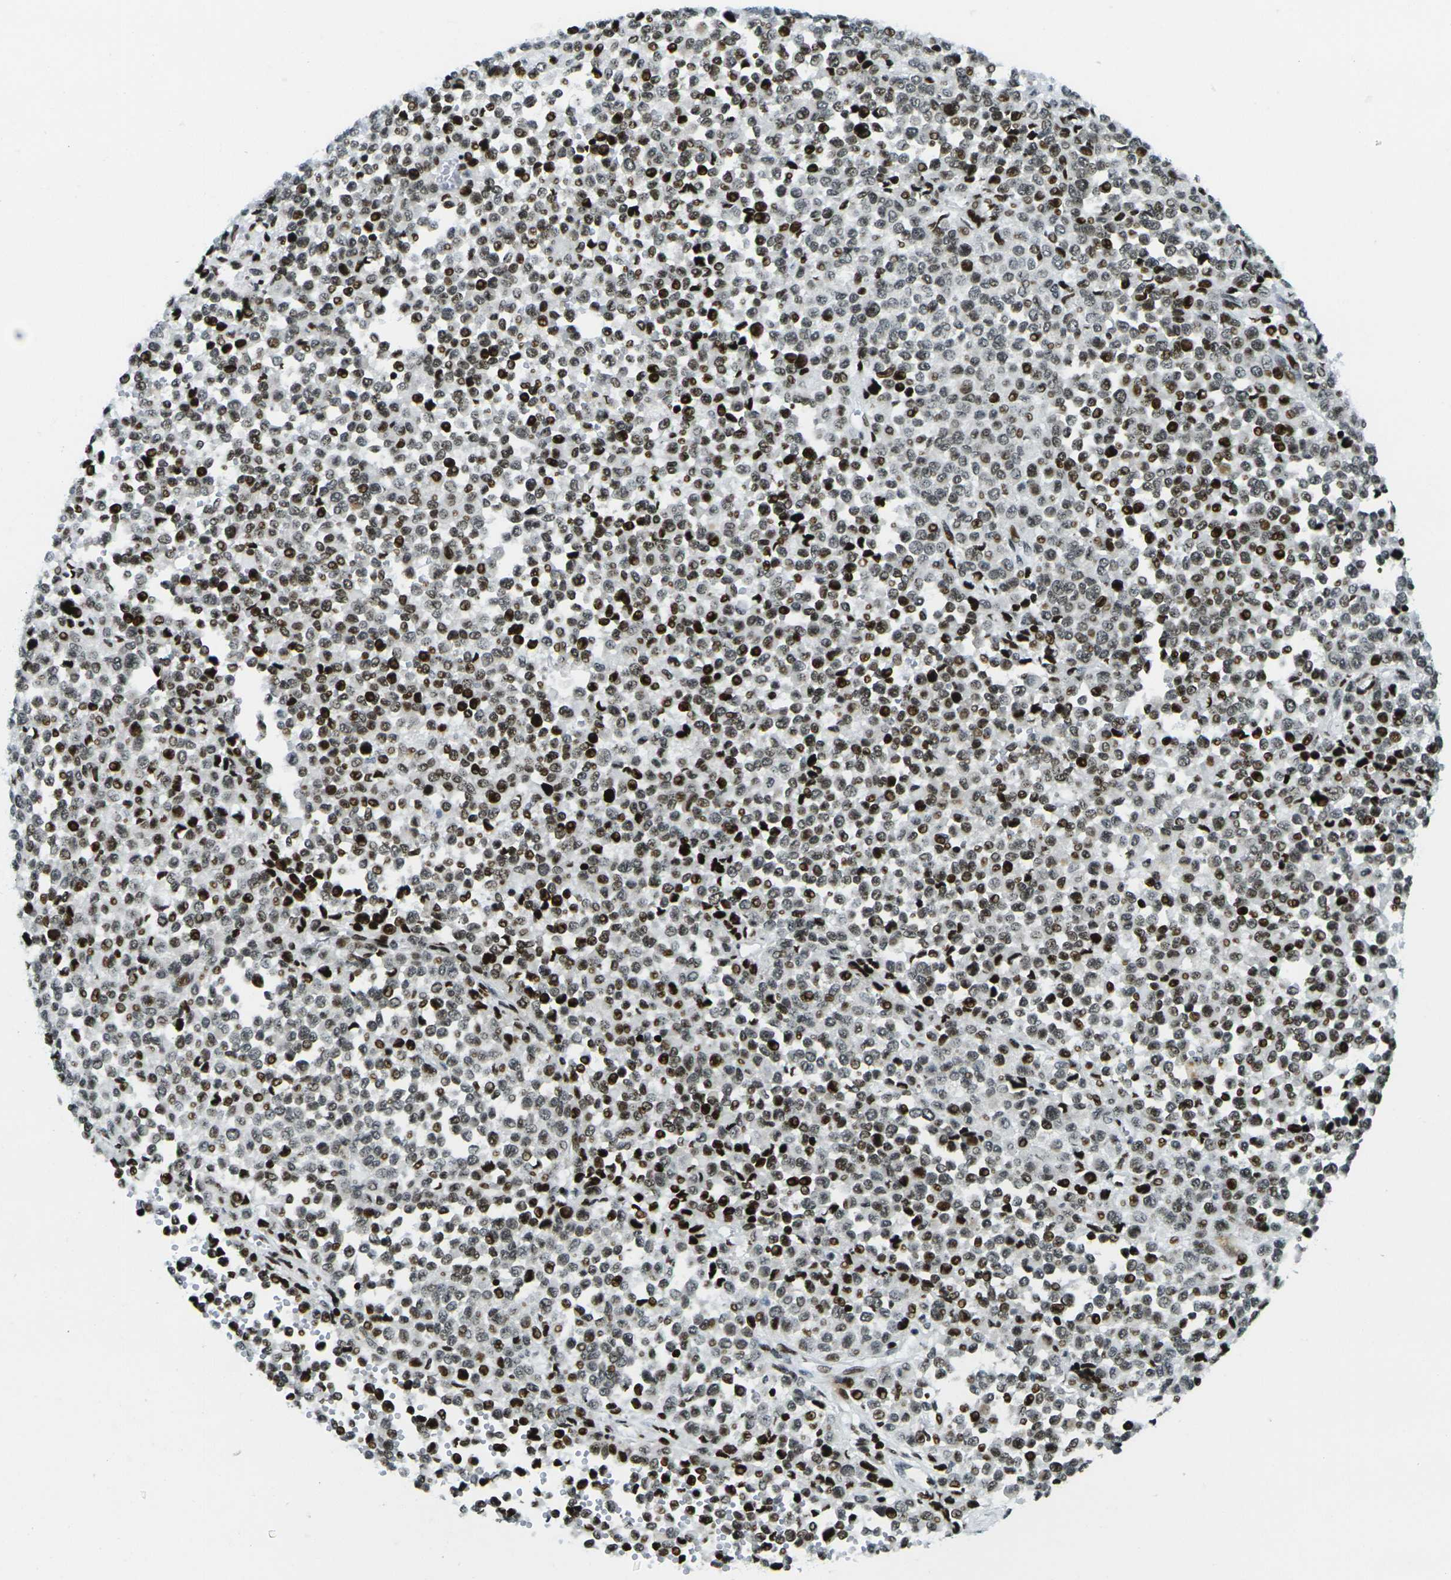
{"staining": {"intensity": "moderate", "quantity": ">75%", "location": "nuclear"}, "tissue": "melanoma", "cell_type": "Tumor cells", "image_type": "cancer", "snomed": [{"axis": "morphology", "description": "Malignant melanoma, Metastatic site"}, {"axis": "topography", "description": "Pancreas"}], "caption": "Brown immunohistochemical staining in malignant melanoma (metastatic site) exhibits moderate nuclear positivity in approximately >75% of tumor cells.", "gene": "H3-3A", "patient": {"sex": "female", "age": 30}}